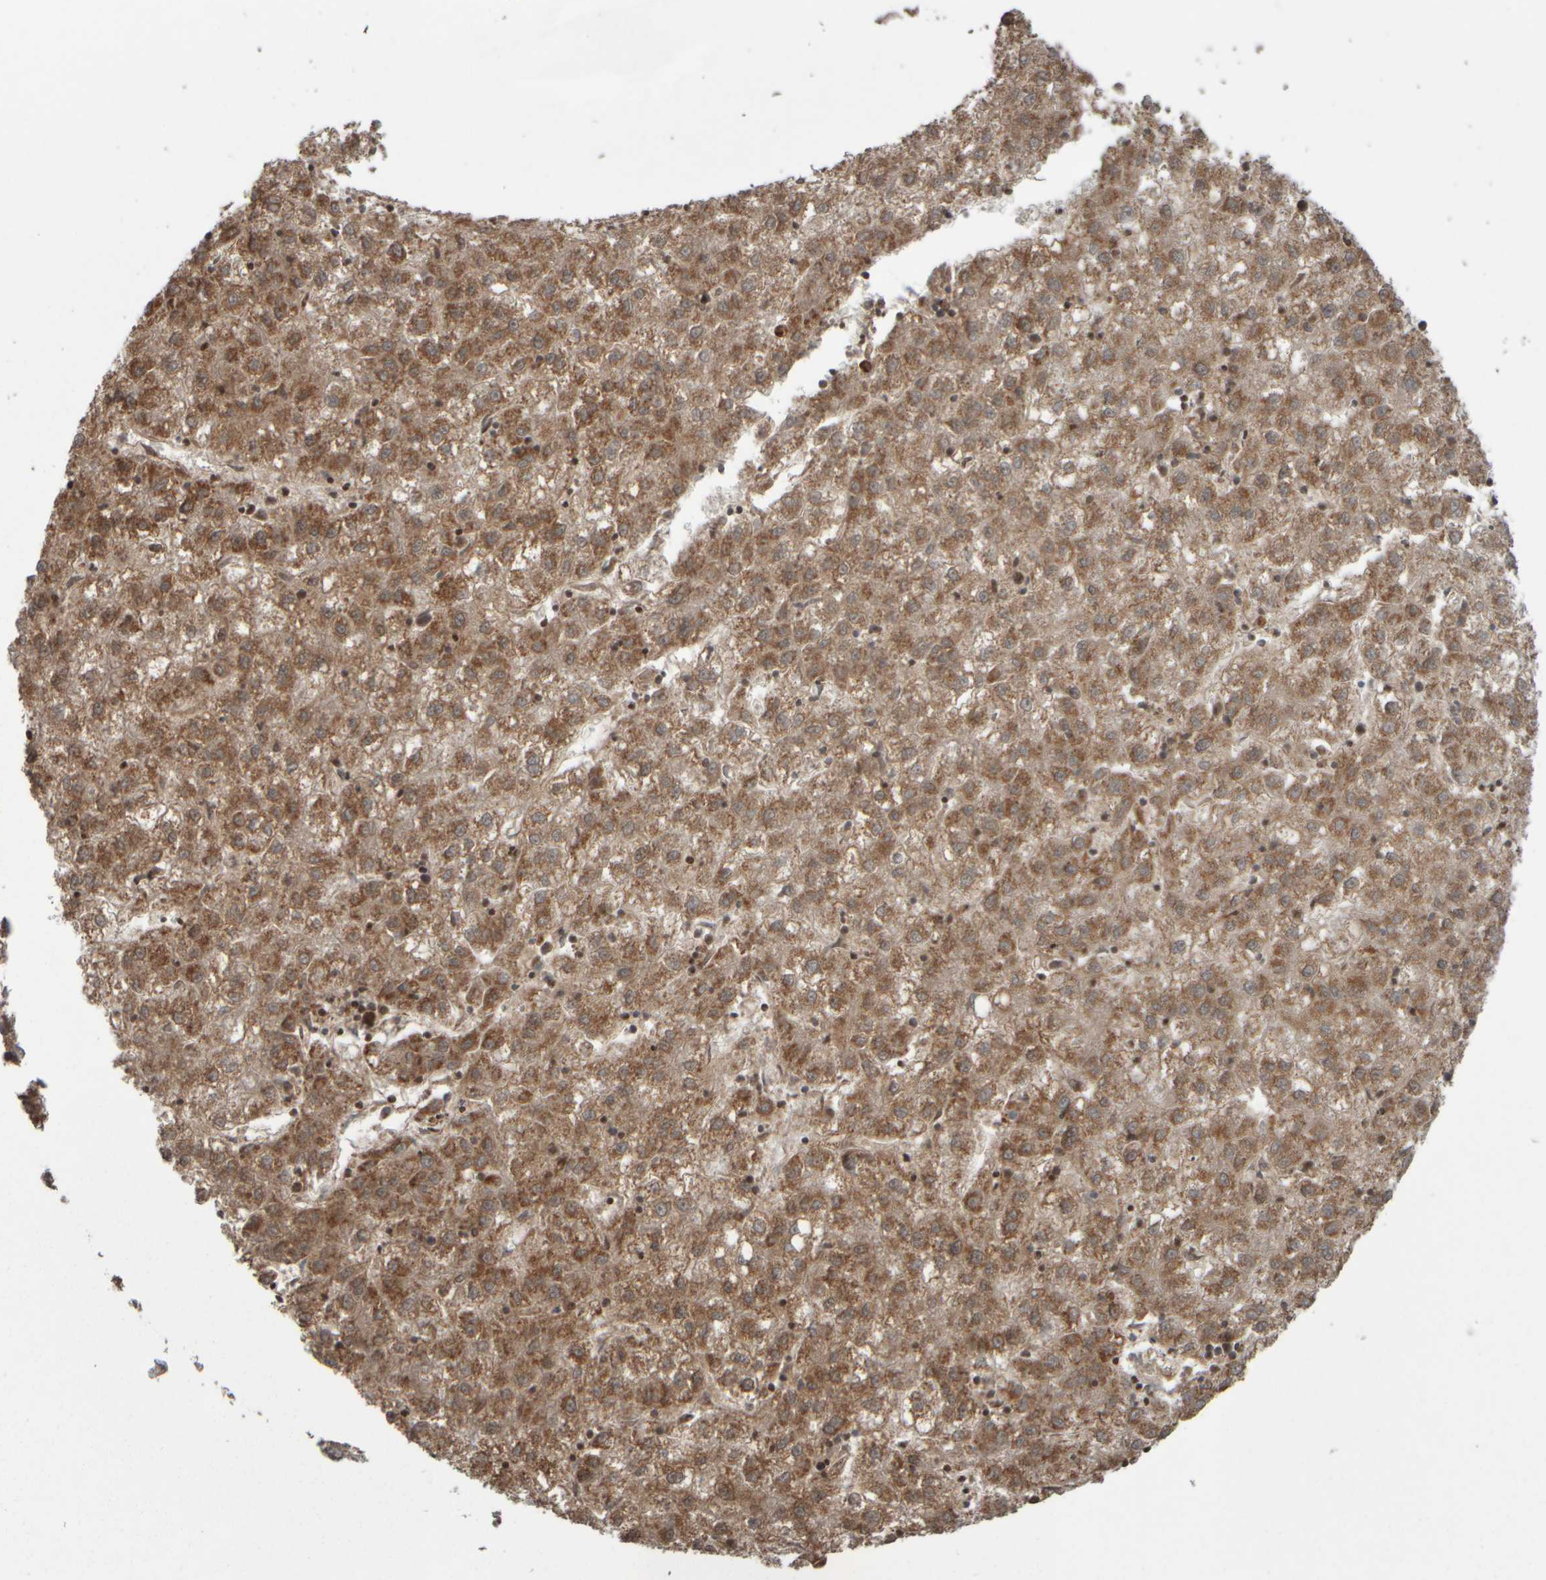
{"staining": {"intensity": "moderate", "quantity": ">75%", "location": "cytoplasmic/membranous"}, "tissue": "liver cancer", "cell_type": "Tumor cells", "image_type": "cancer", "snomed": [{"axis": "morphology", "description": "Carcinoma, Hepatocellular, NOS"}, {"axis": "topography", "description": "Liver"}], "caption": "Liver cancer stained for a protein (brown) exhibits moderate cytoplasmic/membranous positive expression in about >75% of tumor cells.", "gene": "CWC27", "patient": {"sex": "male", "age": 72}}